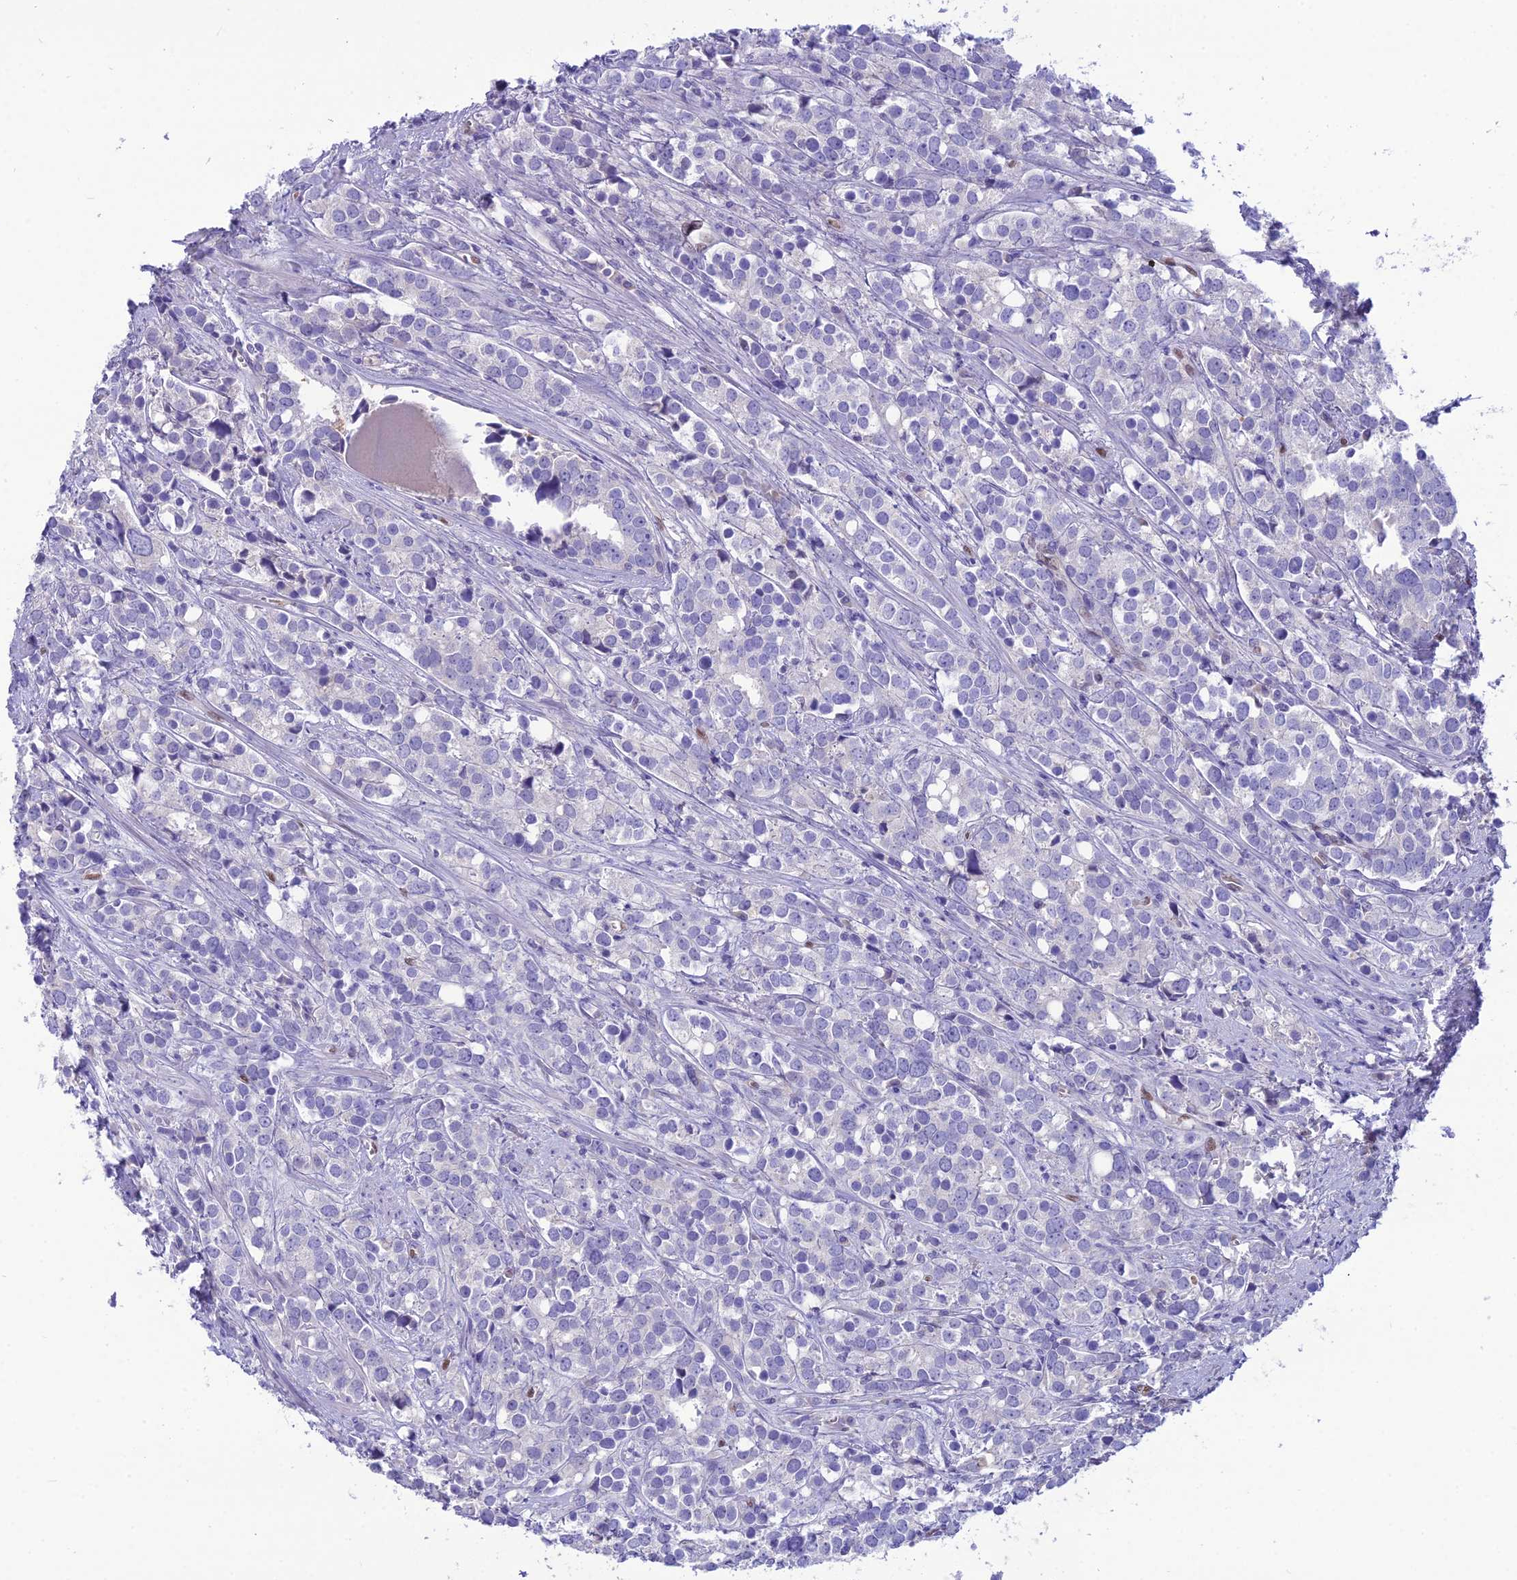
{"staining": {"intensity": "negative", "quantity": "none", "location": "none"}, "tissue": "prostate cancer", "cell_type": "Tumor cells", "image_type": "cancer", "snomed": [{"axis": "morphology", "description": "Adenocarcinoma, High grade"}, {"axis": "topography", "description": "Prostate"}], "caption": "This is a photomicrograph of immunohistochemistry (IHC) staining of prostate cancer (high-grade adenocarcinoma), which shows no staining in tumor cells. Nuclei are stained in blue.", "gene": "NOVA2", "patient": {"sex": "male", "age": 71}}